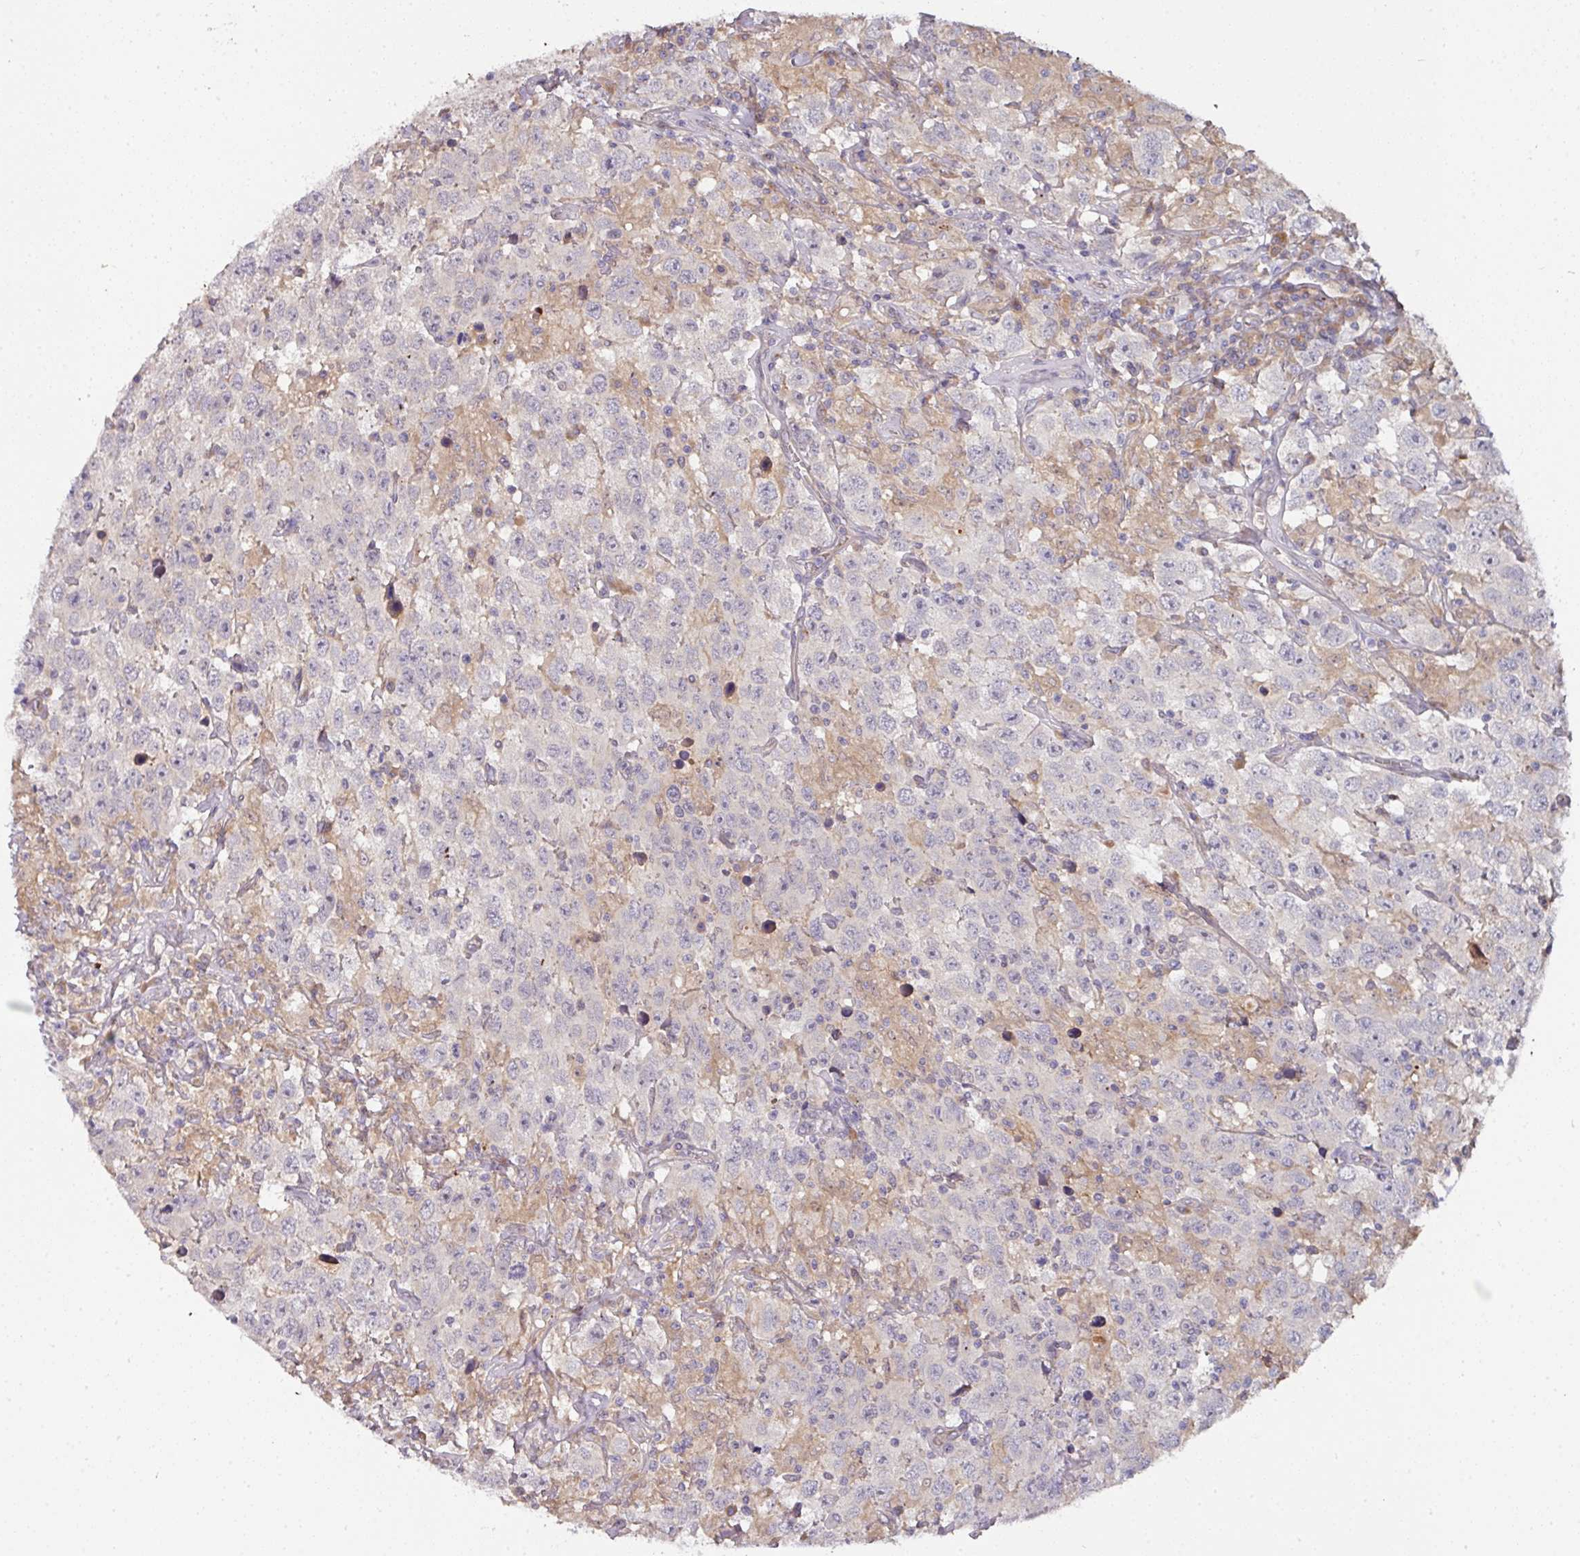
{"staining": {"intensity": "negative", "quantity": "none", "location": "none"}, "tissue": "testis cancer", "cell_type": "Tumor cells", "image_type": "cancer", "snomed": [{"axis": "morphology", "description": "Seminoma, NOS"}, {"axis": "topography", "description": "Testis"}], "caption": "This is an immunohistochemistry (IHC) histopathology image of human testis cancer. There is no expression in tumor cells.", "gene": "CTDSP2", "patient": {"sex": "male", "age": 41}}